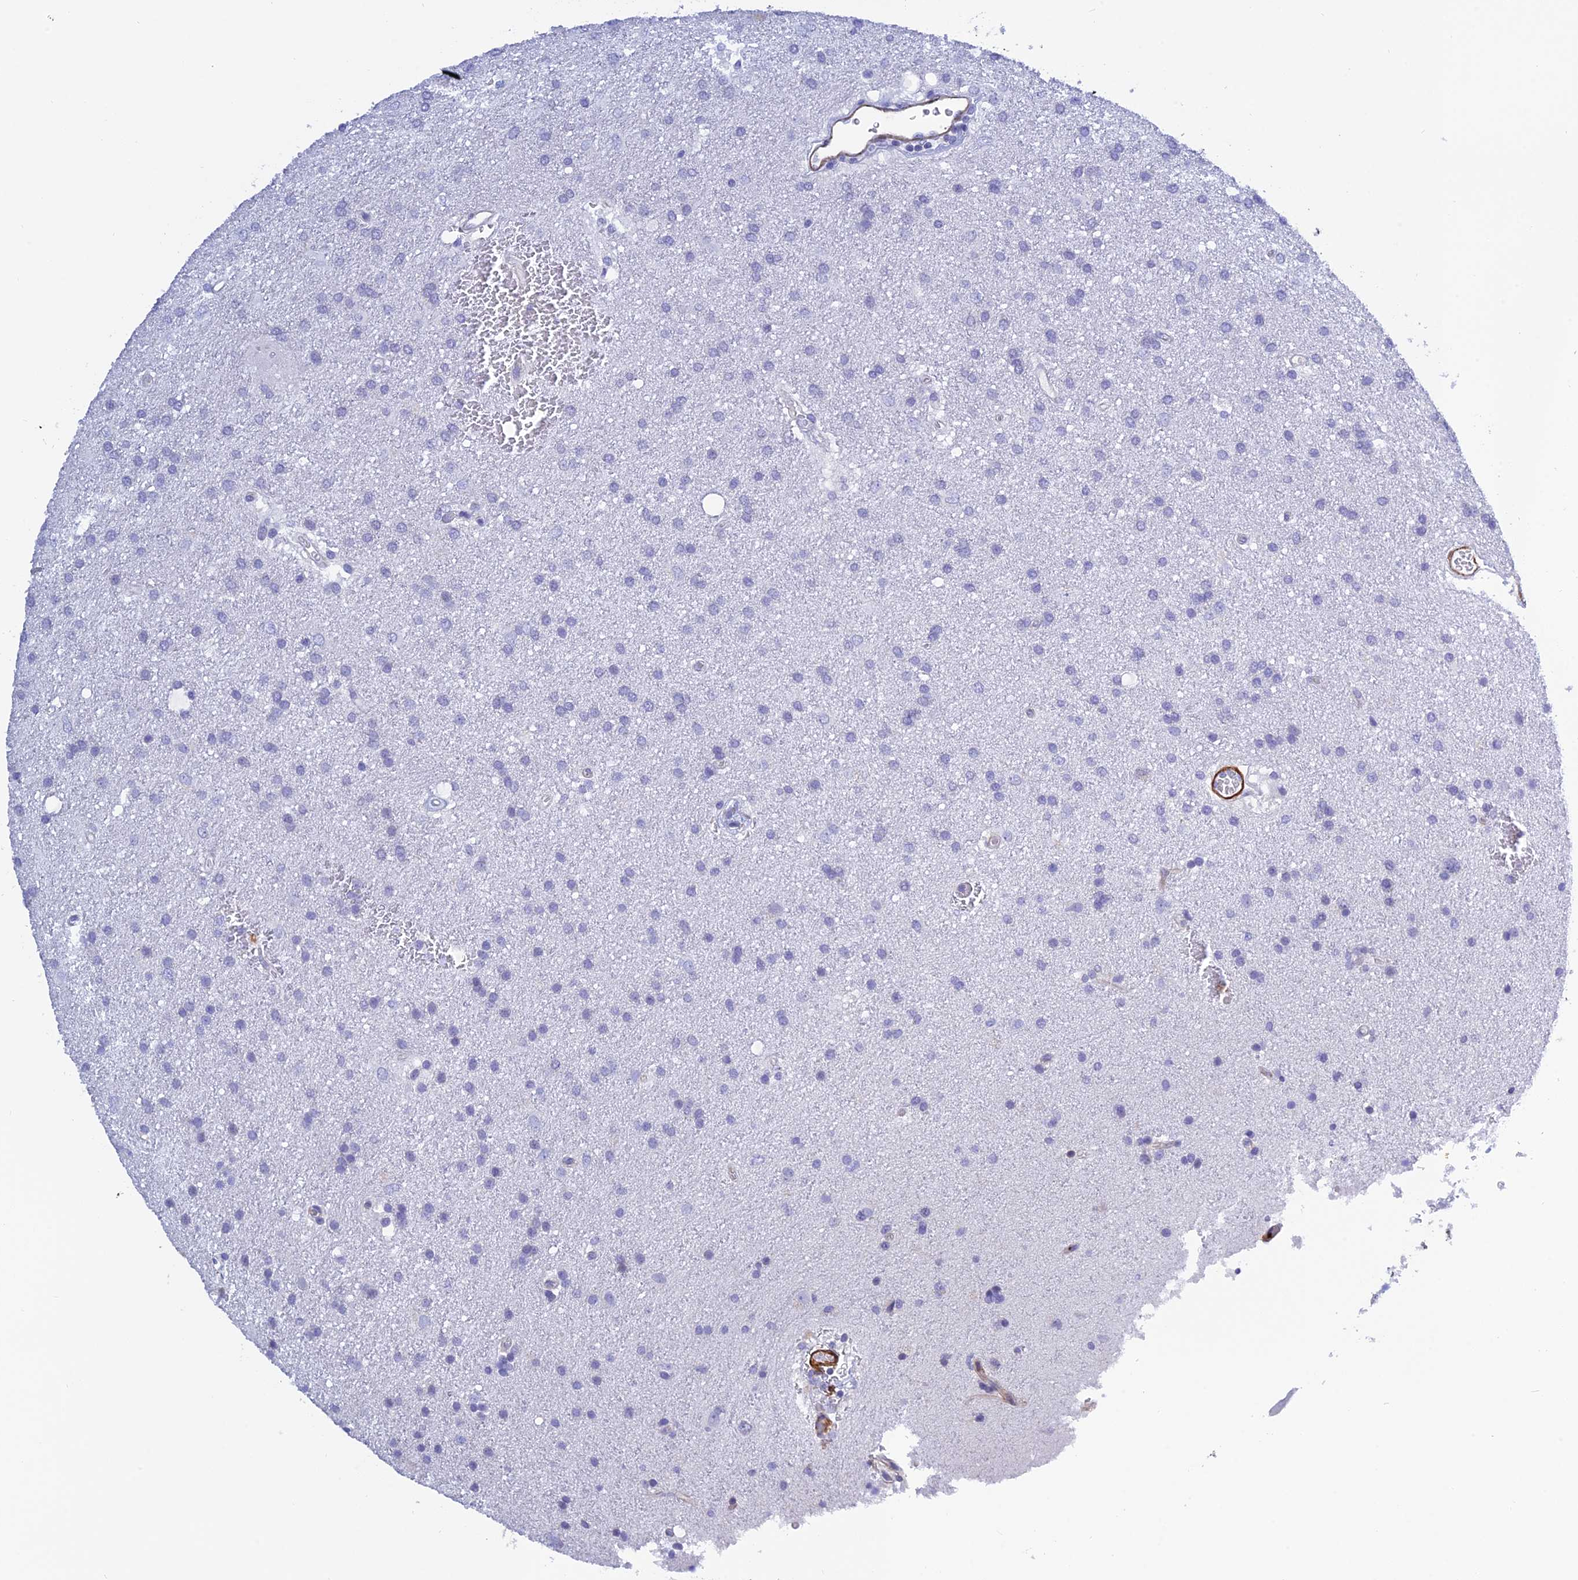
{"staining": {"intensity": "negative", "quantity": "none", "location": "none"}, "tissue": "glioma", "cell_type": "Tumor cells", "image_type": "cancer", "snomed": [{"axis": "morphology", "description": "Glioma, malignant, Low grade"}, {"axis": "topography", "description": "Brain"}], "caption": "Glioma was stained to show a protein in brown. There is no significant staining in tumor cells.", "gene": "ZDHHC16", "patient": {"sex": "male", "age": 66}}